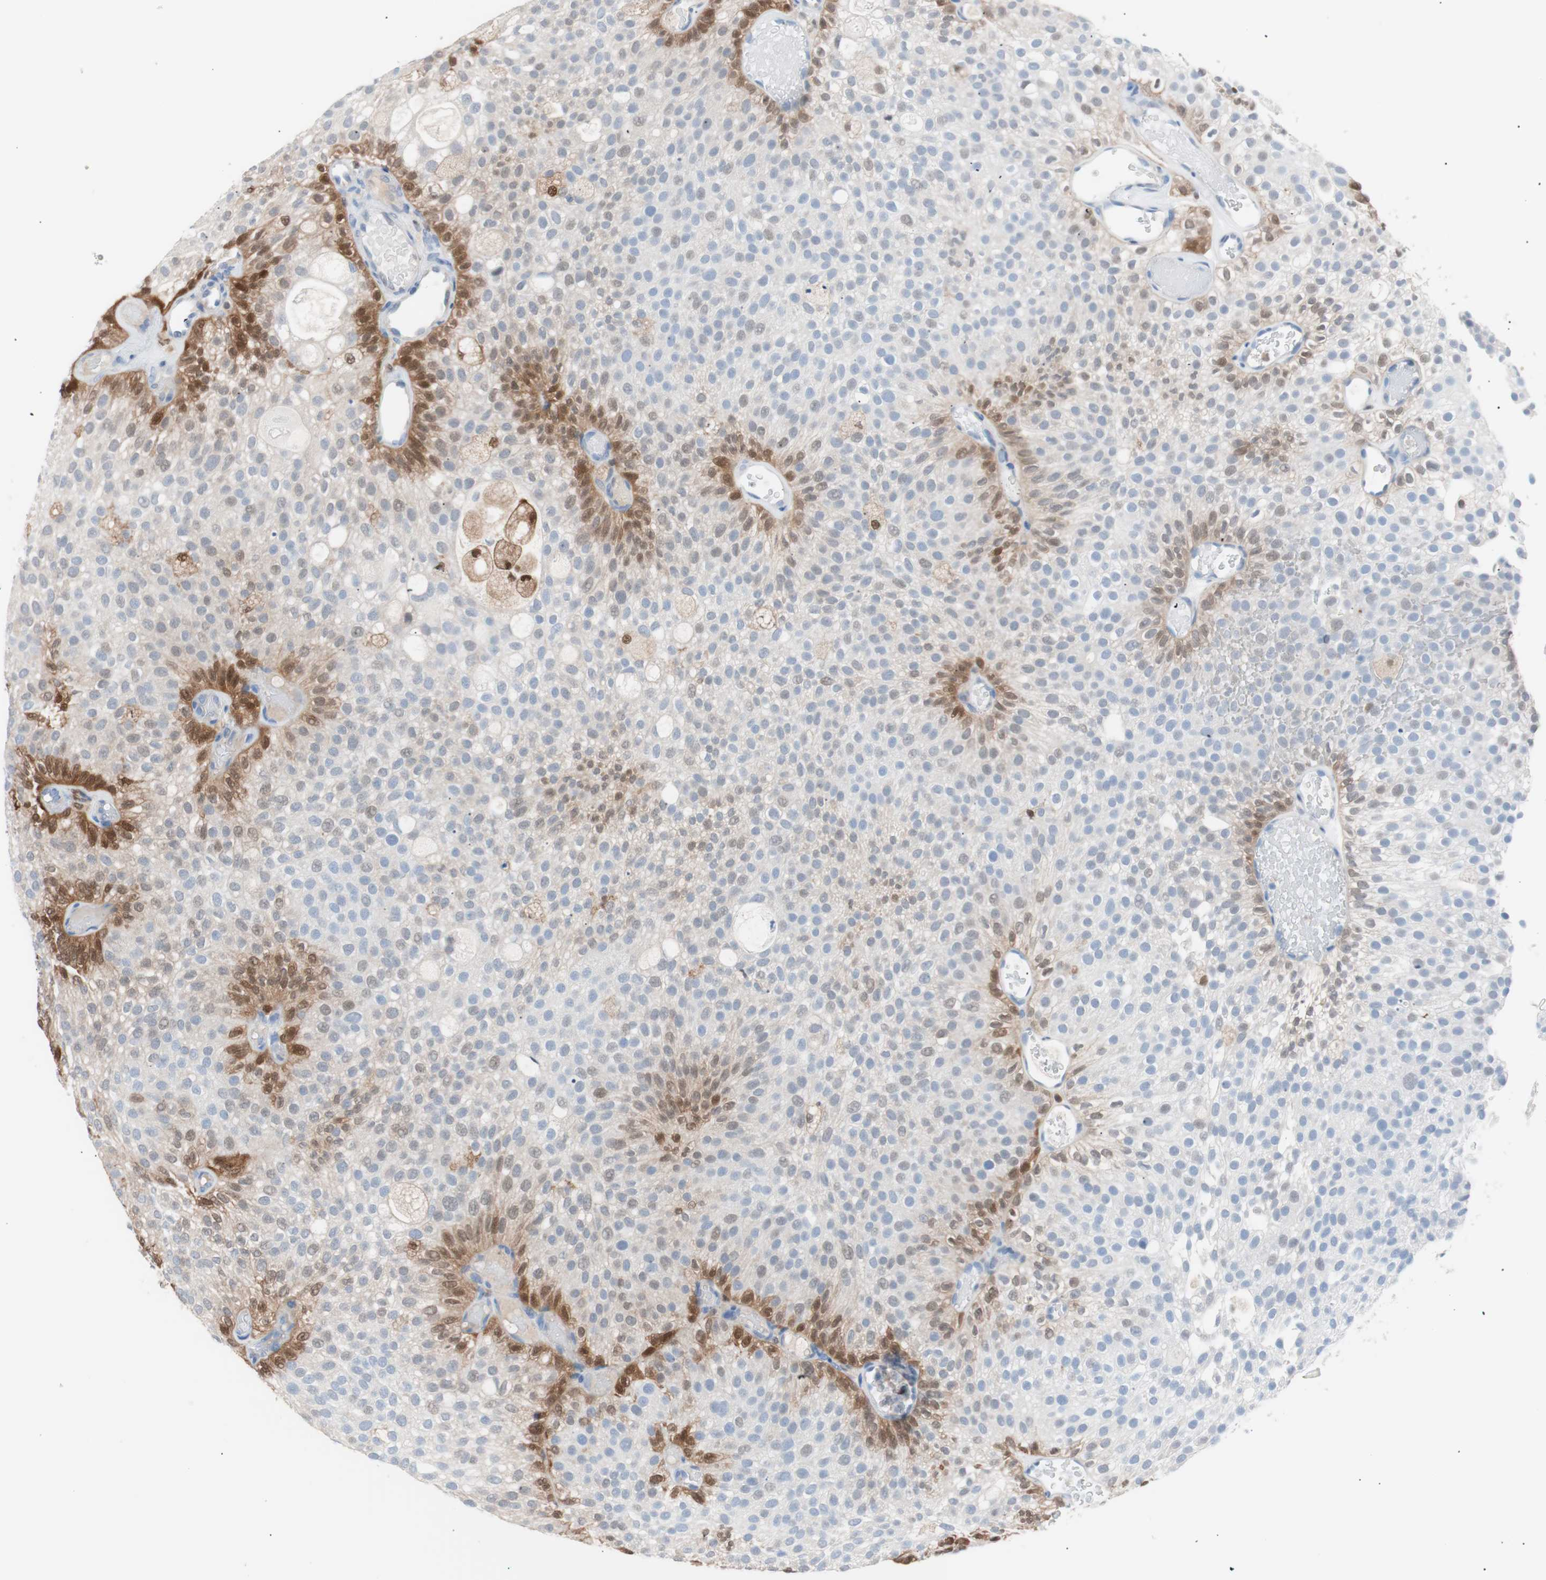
{"staining": {"intensity": "strong", "quantity": "<25%", "location": "cytoplasmic/membranous,nuclear"}, "tissue": "urothelial cancer", "cell_type": "Tumor cells", "image_type": "cancer", "snomed": [{"axis": "morphology", "description": "Urothelial carcinoma, Low grade"}, {"axis": "topography", "description": "Urinary bladder"}], "caption": "Immunohistochemical staining of human urothelial carcinoma (low-grade) displays strong cytoplasmic/membranous and nuclear protein staining in approximately <25% of tumor cells.", "gene": "IL18", "patient": {"sex": "male", "age": 78}}